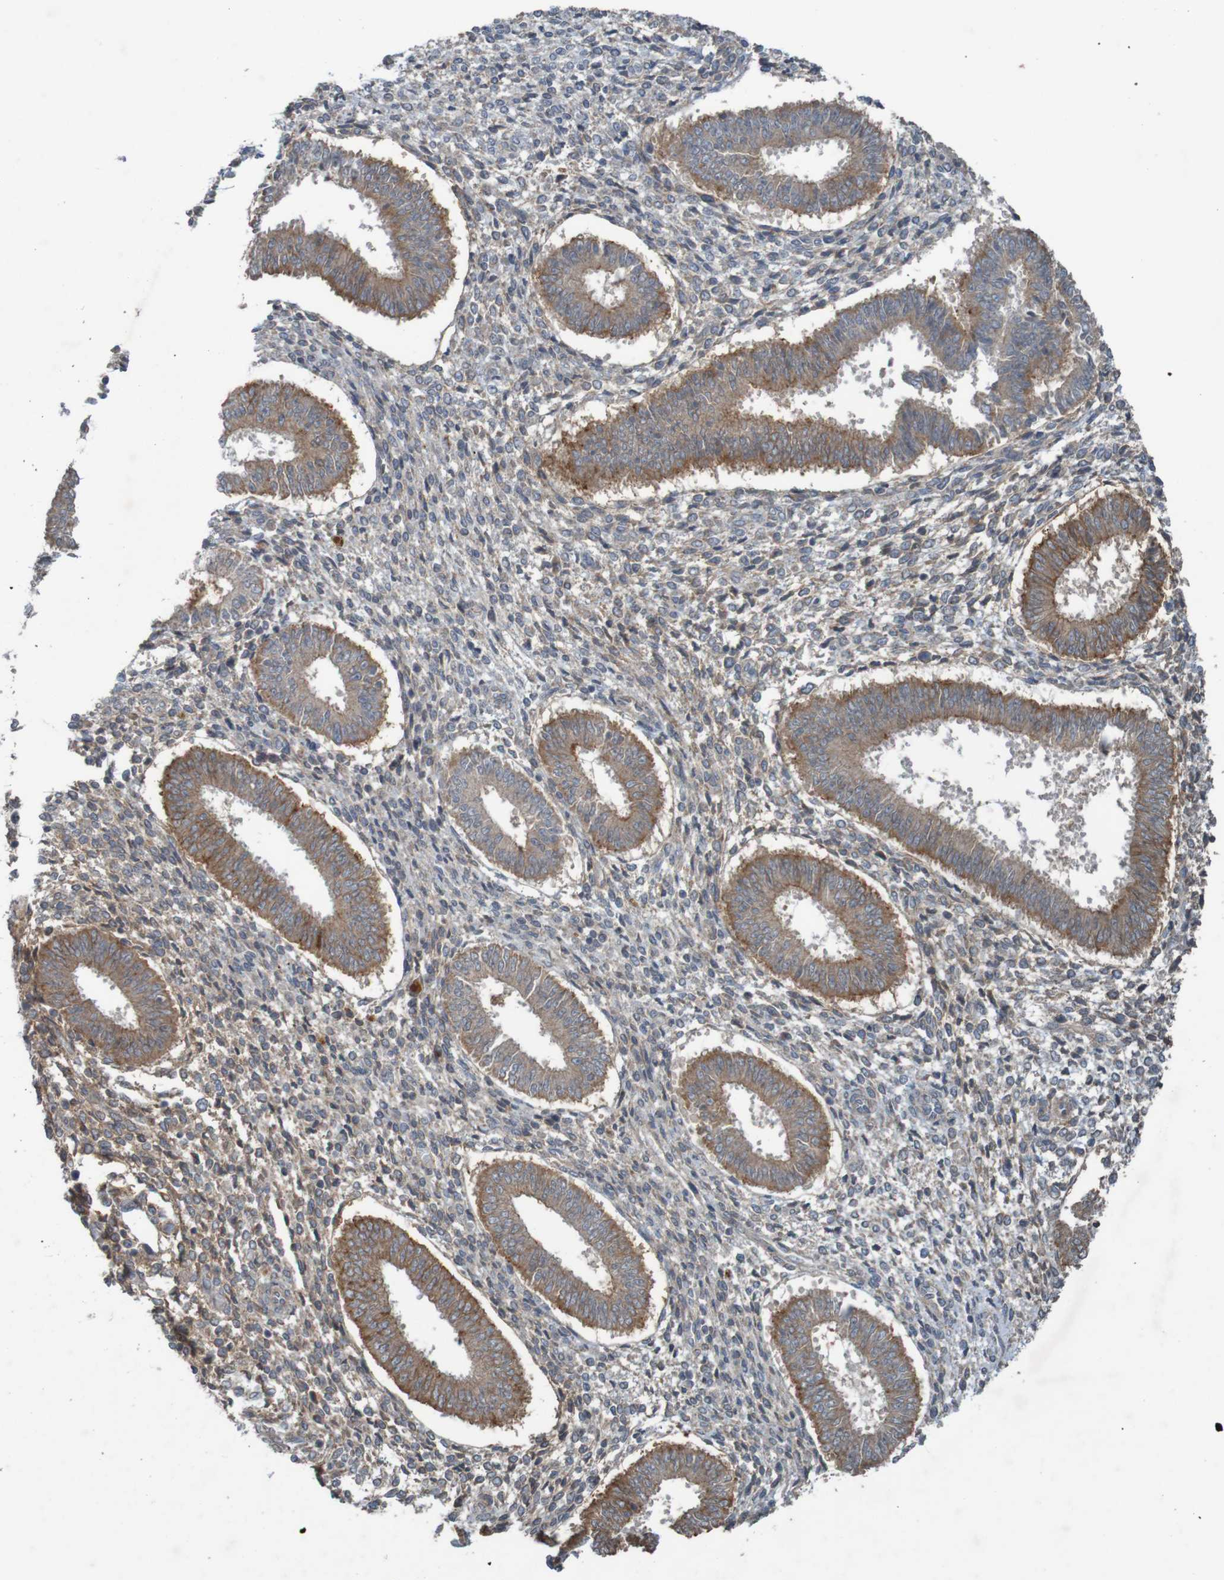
{"staining": {"intensity": "weak", "quantity": "<25%", "location": "cytoplasmic/membranous"}, "tissue": "endometrium", "cell_type": "Cells in endometrial stroma", "image_type": "normal", "snomed": [{"axis": "morphology", "description": "Normal tissue, NOS"}, {"axis": "topography", "description": "Endometrium"}], "caption": "Immunohistochemistry (IHC) image of unremarkable endometrium: endometrium stained with DAB (3,3'-diaminobenzidine) displays no significant protein expression in cells in endometrial stroma. (Brightfield microscopy of DAB immunohistochemistry at high magnification).", "gene": "B3GAT2", "patient": {"sex": "female", "age": 35}}